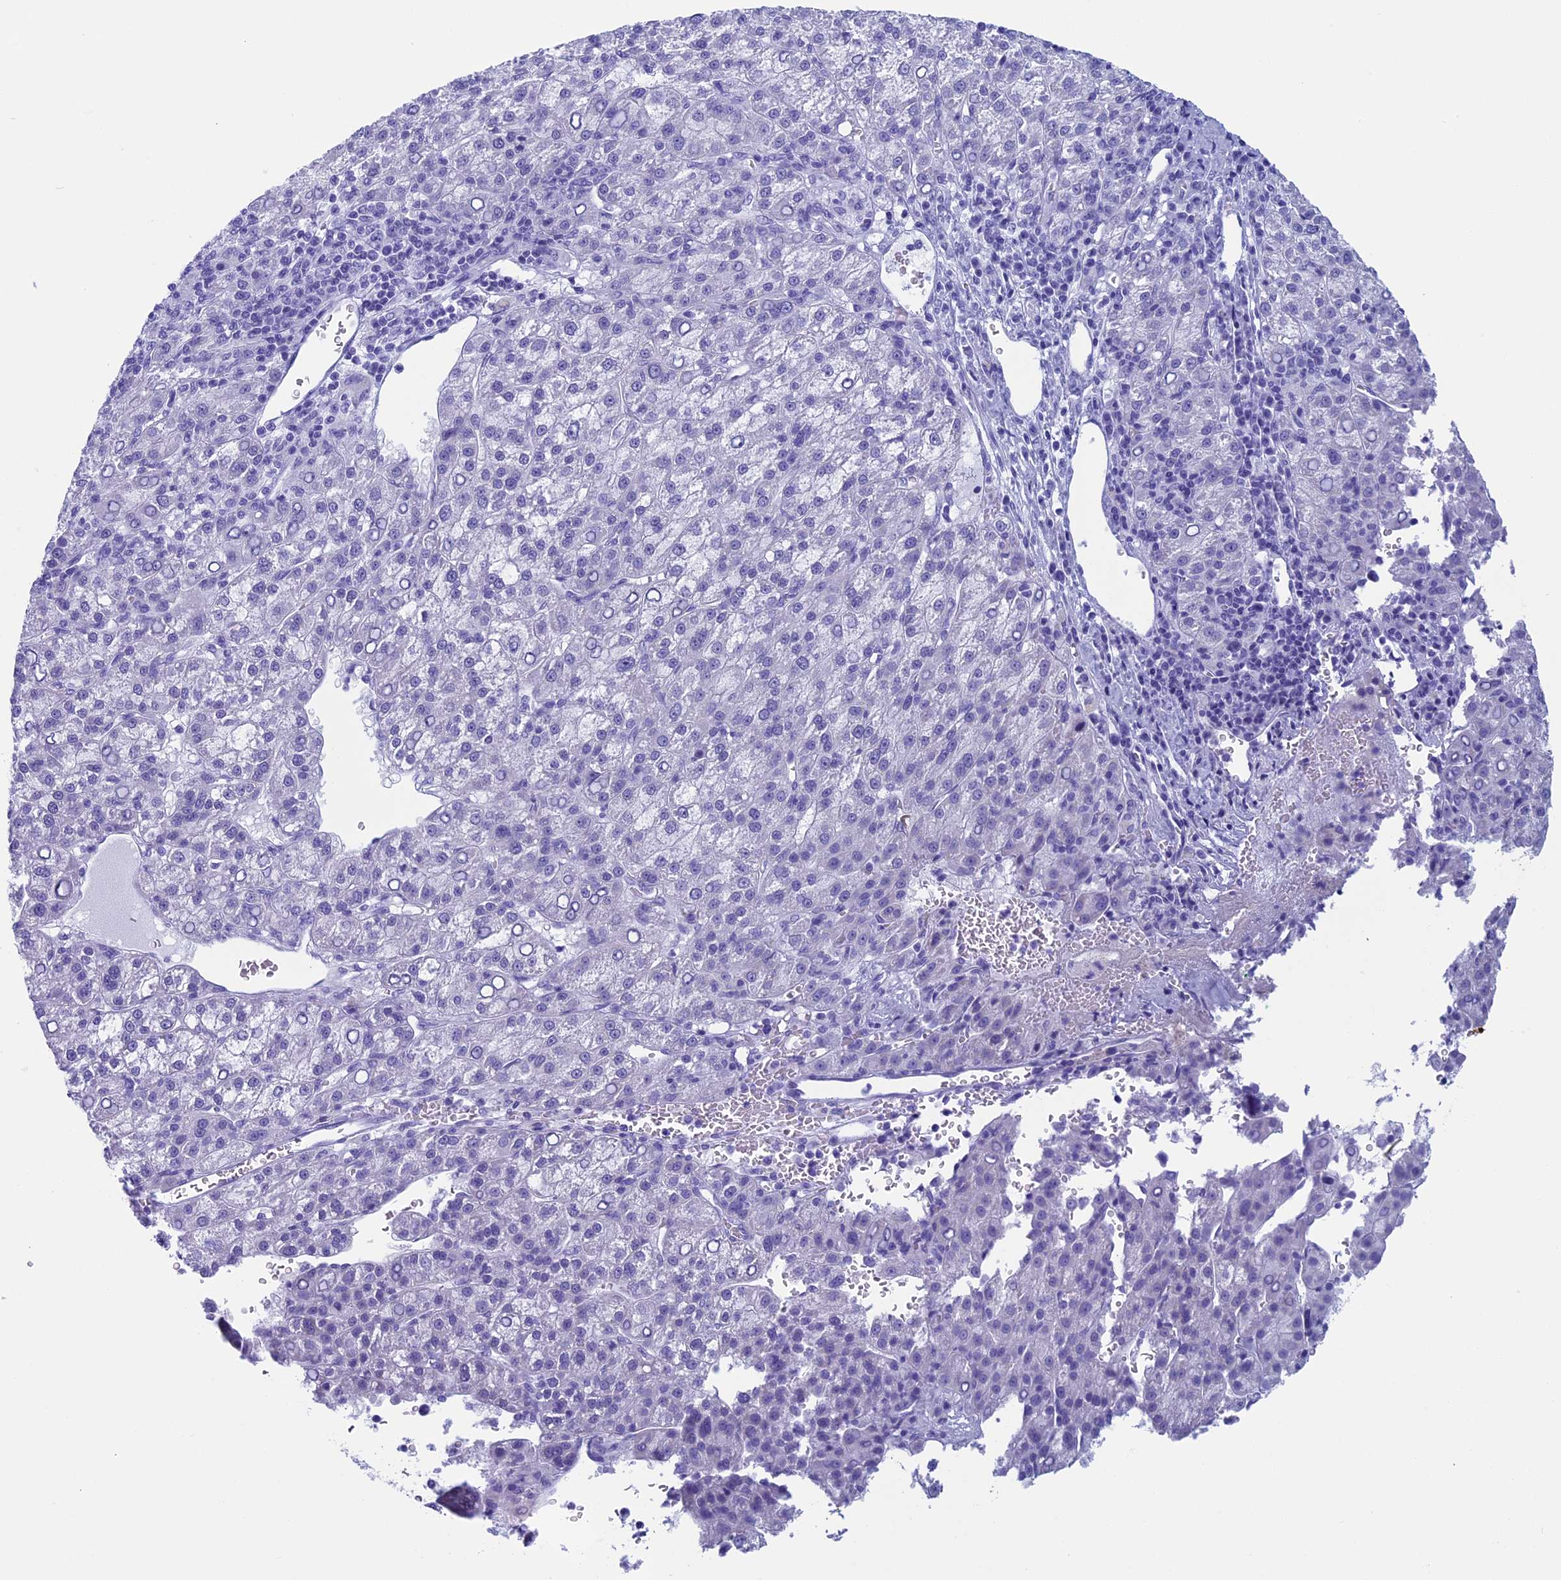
{"staining": {"intensity": "negative", "quantity": "none", "location": "none"}, "tissue": "liver cancer", "cell_type": "Tumor cells", "image_type": "cancer", "snomed": [{"axis": "morphology", "description": "Carcinoma, Hepatocellular, NOS"}, {"axis": "topography", "description": "Liver"}], "caption": "Tumor cells show no significant protein positivity in liver cancer. (DAB IHC, high magnification).", "gene": "FAM169A", "patient": {"sex": "female", "age": 58}}